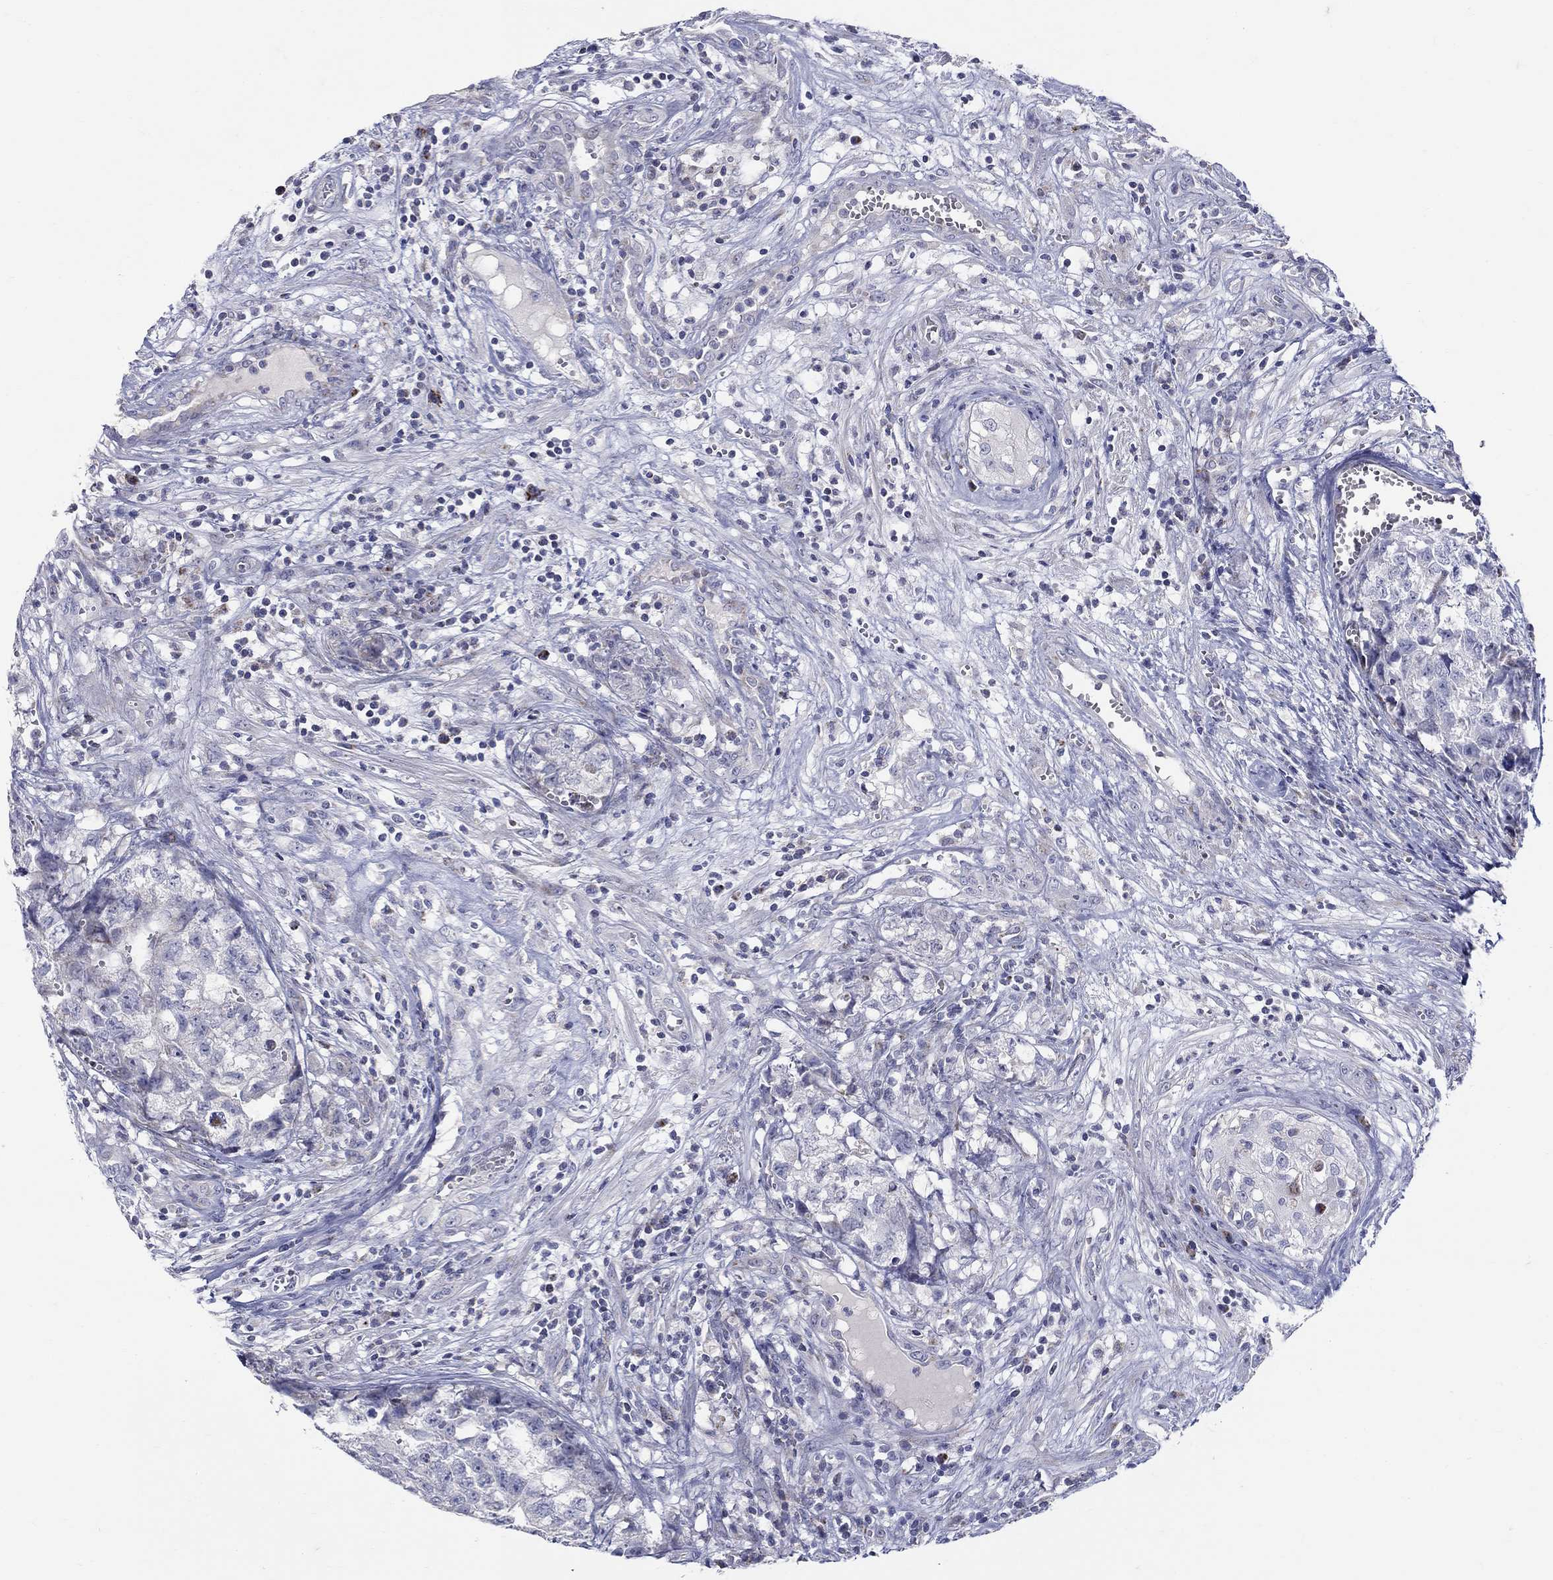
{"staining": {"intensity": "negative", "quantity": "none", "location": "none"}, "tissue": "testis cancer", "cell_type": "Tumor cells", "image_type": "cancer", "snomed": [{"axis": "morphology", "description": "Seminoma, NOS"}, {"axis": "morphology", "description": "Carcinoma, Embryonal, NOS"}, {"axis": "topography", "description": "Testis"}], "caption": "Immunohistochemical staining of testis cancer (embryonal carcinoma) reveals no significant staining in tumor cells.", "gene": "HMX2", "patient": {"sex": "male", "age": 22}}